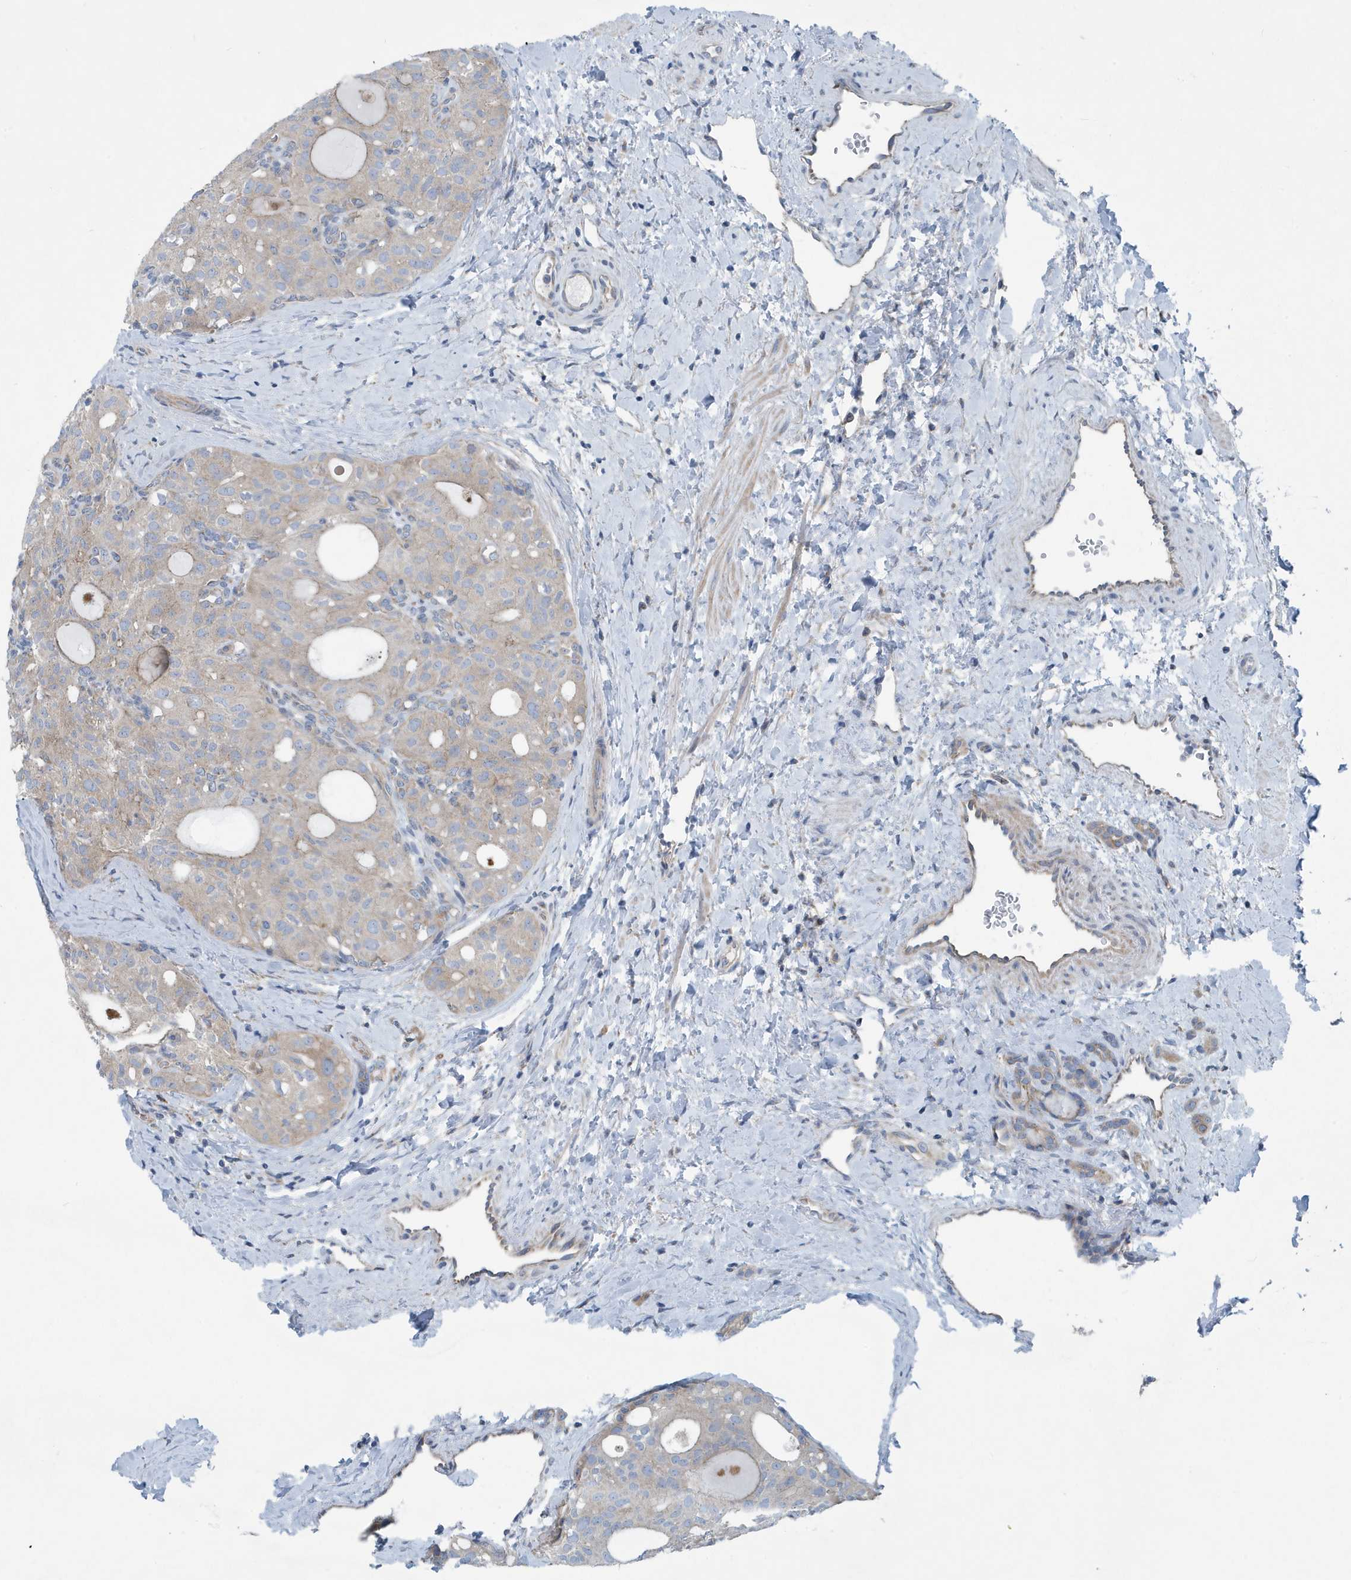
{"staining": {"intensity": "weak", "quantity": "25%-75%", "location": "cytoplasmic/membranous"}, "tissue": "thyroid cancer", "cell_type": "Tumor cells", "image_type": "cancer", "snomed": [{"axis": "morphology", "description": "Follicular adenoma carcinoma, NOS"}, {"axis": "topography", "description": "Thyroid gland"}], "caption": "Tumor cells demonstrate low levels of weak cytoplasmic/membranous positivity in about 25%-75% of cells in human follicular adenoma carcinoma (thyroid).", "gene": "PPM1M", "patient": {"sex": "male", "age": 75}}